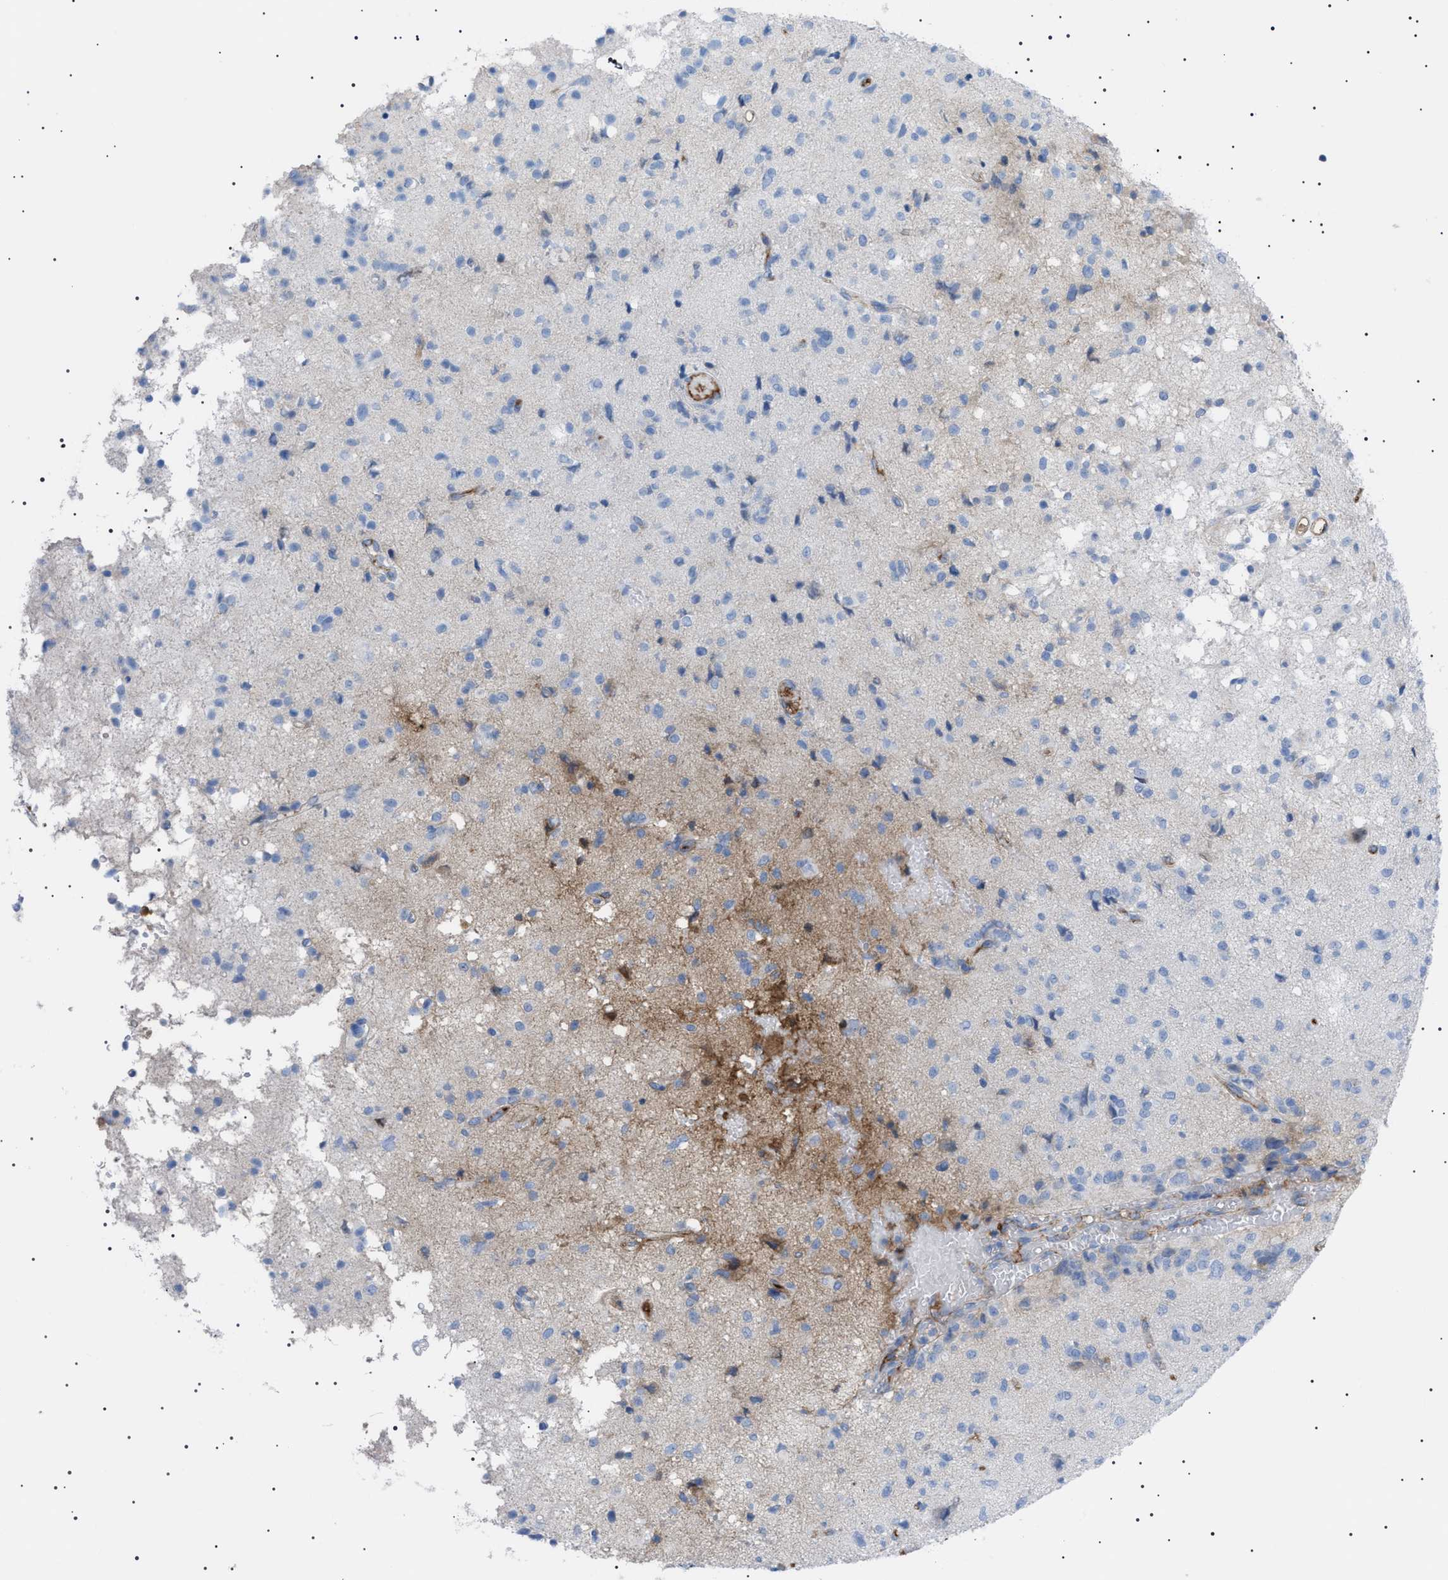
{"staining": {"intensity": "weak", "quantity": "25%-75%", "location": "cytoplasmic/membranous"}, "tissue": "glioma", "cell_type": "Tumor cells", "image_type": "cancer", "snomed": [{"axis": "morphology", "description": "Glioma, malignant, High grade"}, {"axis": "topography", "description": "Brain"}], "caption": "High-magnification brightfield microscopy of malignant glioma (high-grade) stained with DAB (brown) and counterstained with hematoxylin (blue). tumor cells exhibit weak cytoplasmic/membranous staining is seen in about25%-75% of cells.", "gene": "LPA", "patient": {"sex": "female", "age": 59}}